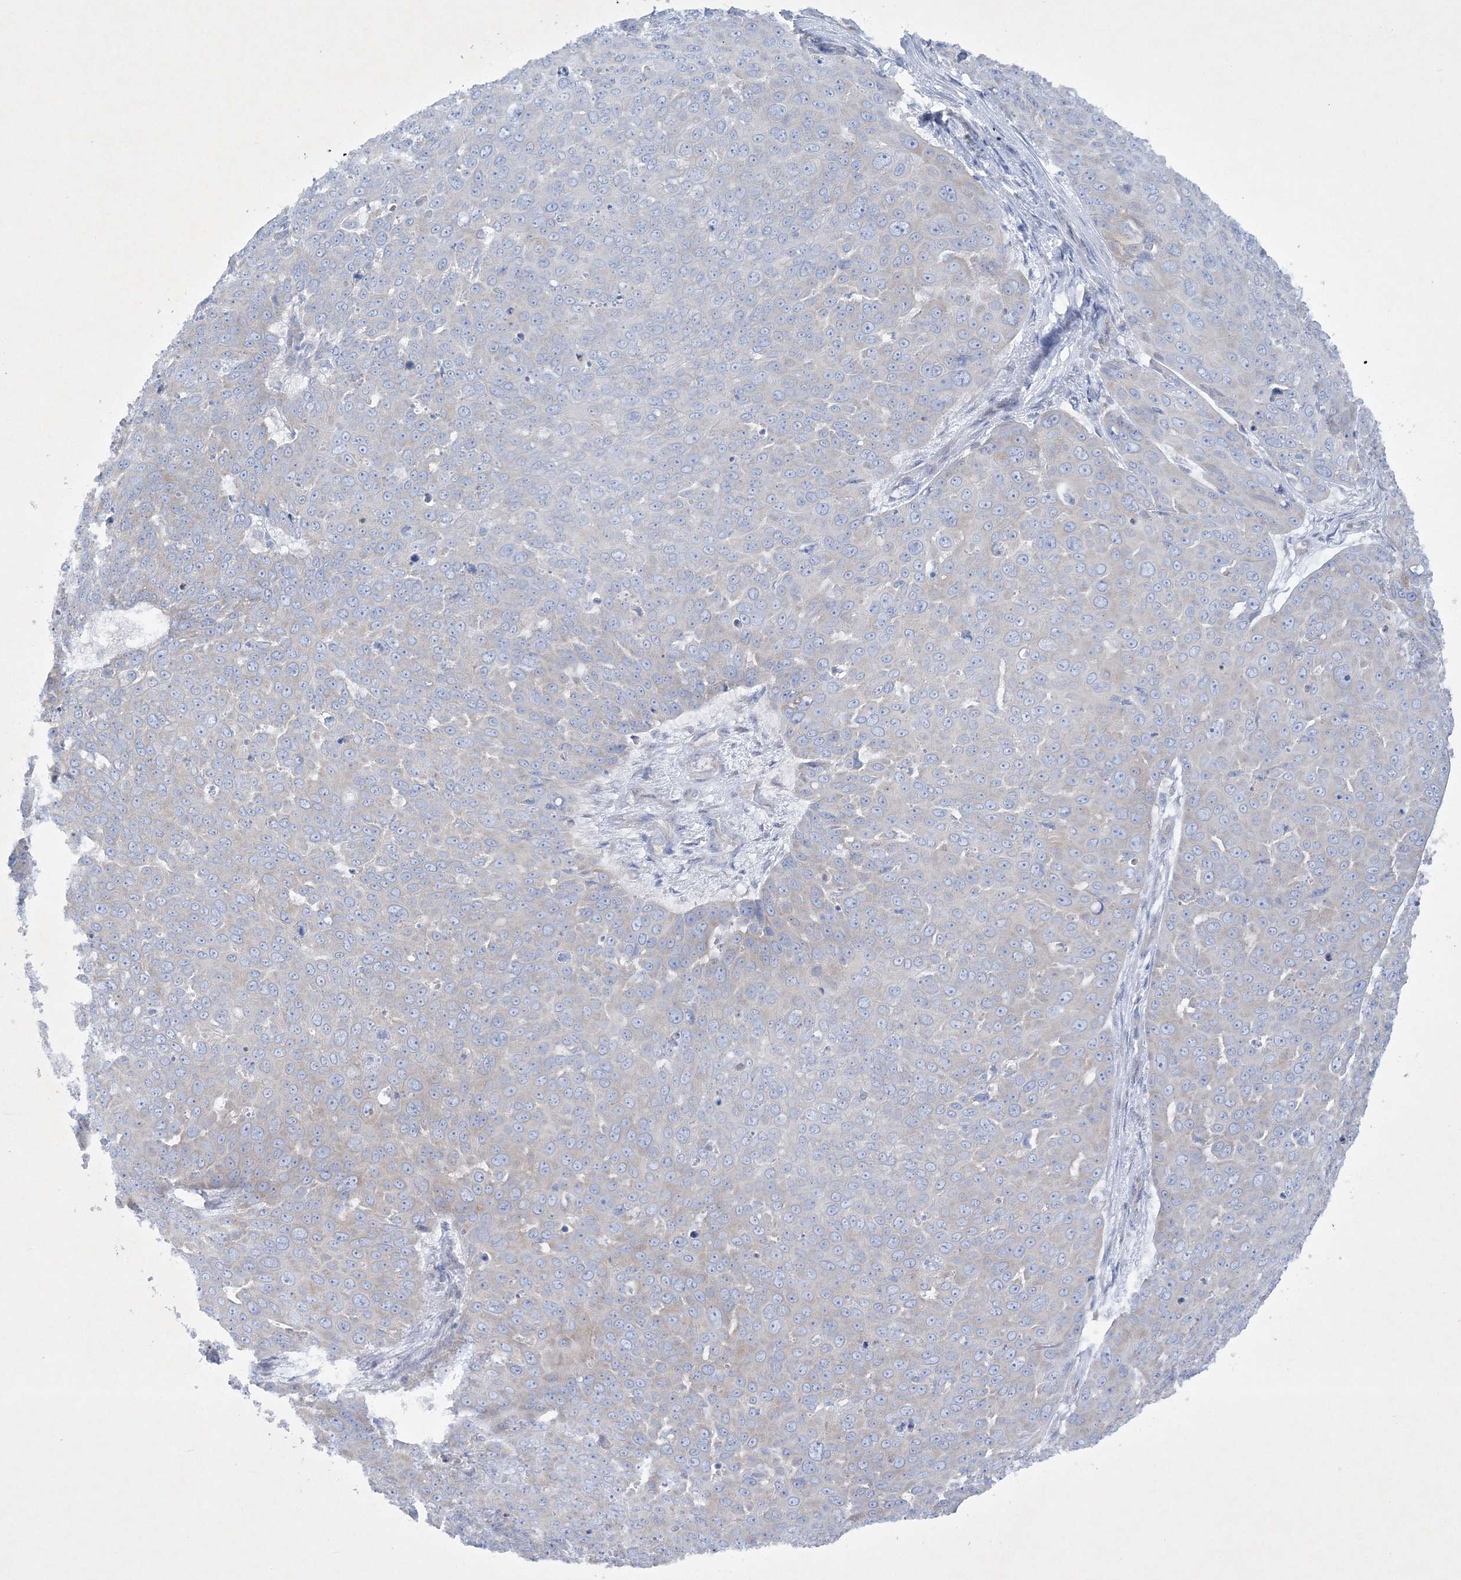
{"staining": {"intensity": "negative", "quantity": "none", "location": "none"}, "tissue": "skin cancer", "cell_type": "Tumor cells", "image_type": "cancer", "snomed": [{"axis": "morphology", "description": "Squamous cell carcinoma, NOS"}, {"axis": "topography", "description": "Skin"}], "caption": "A photomicrograph of human skin cancer is negative for staining in tumor cells.", "gene": "FARSB", "patient": {"sex": "male", "age": 71}}